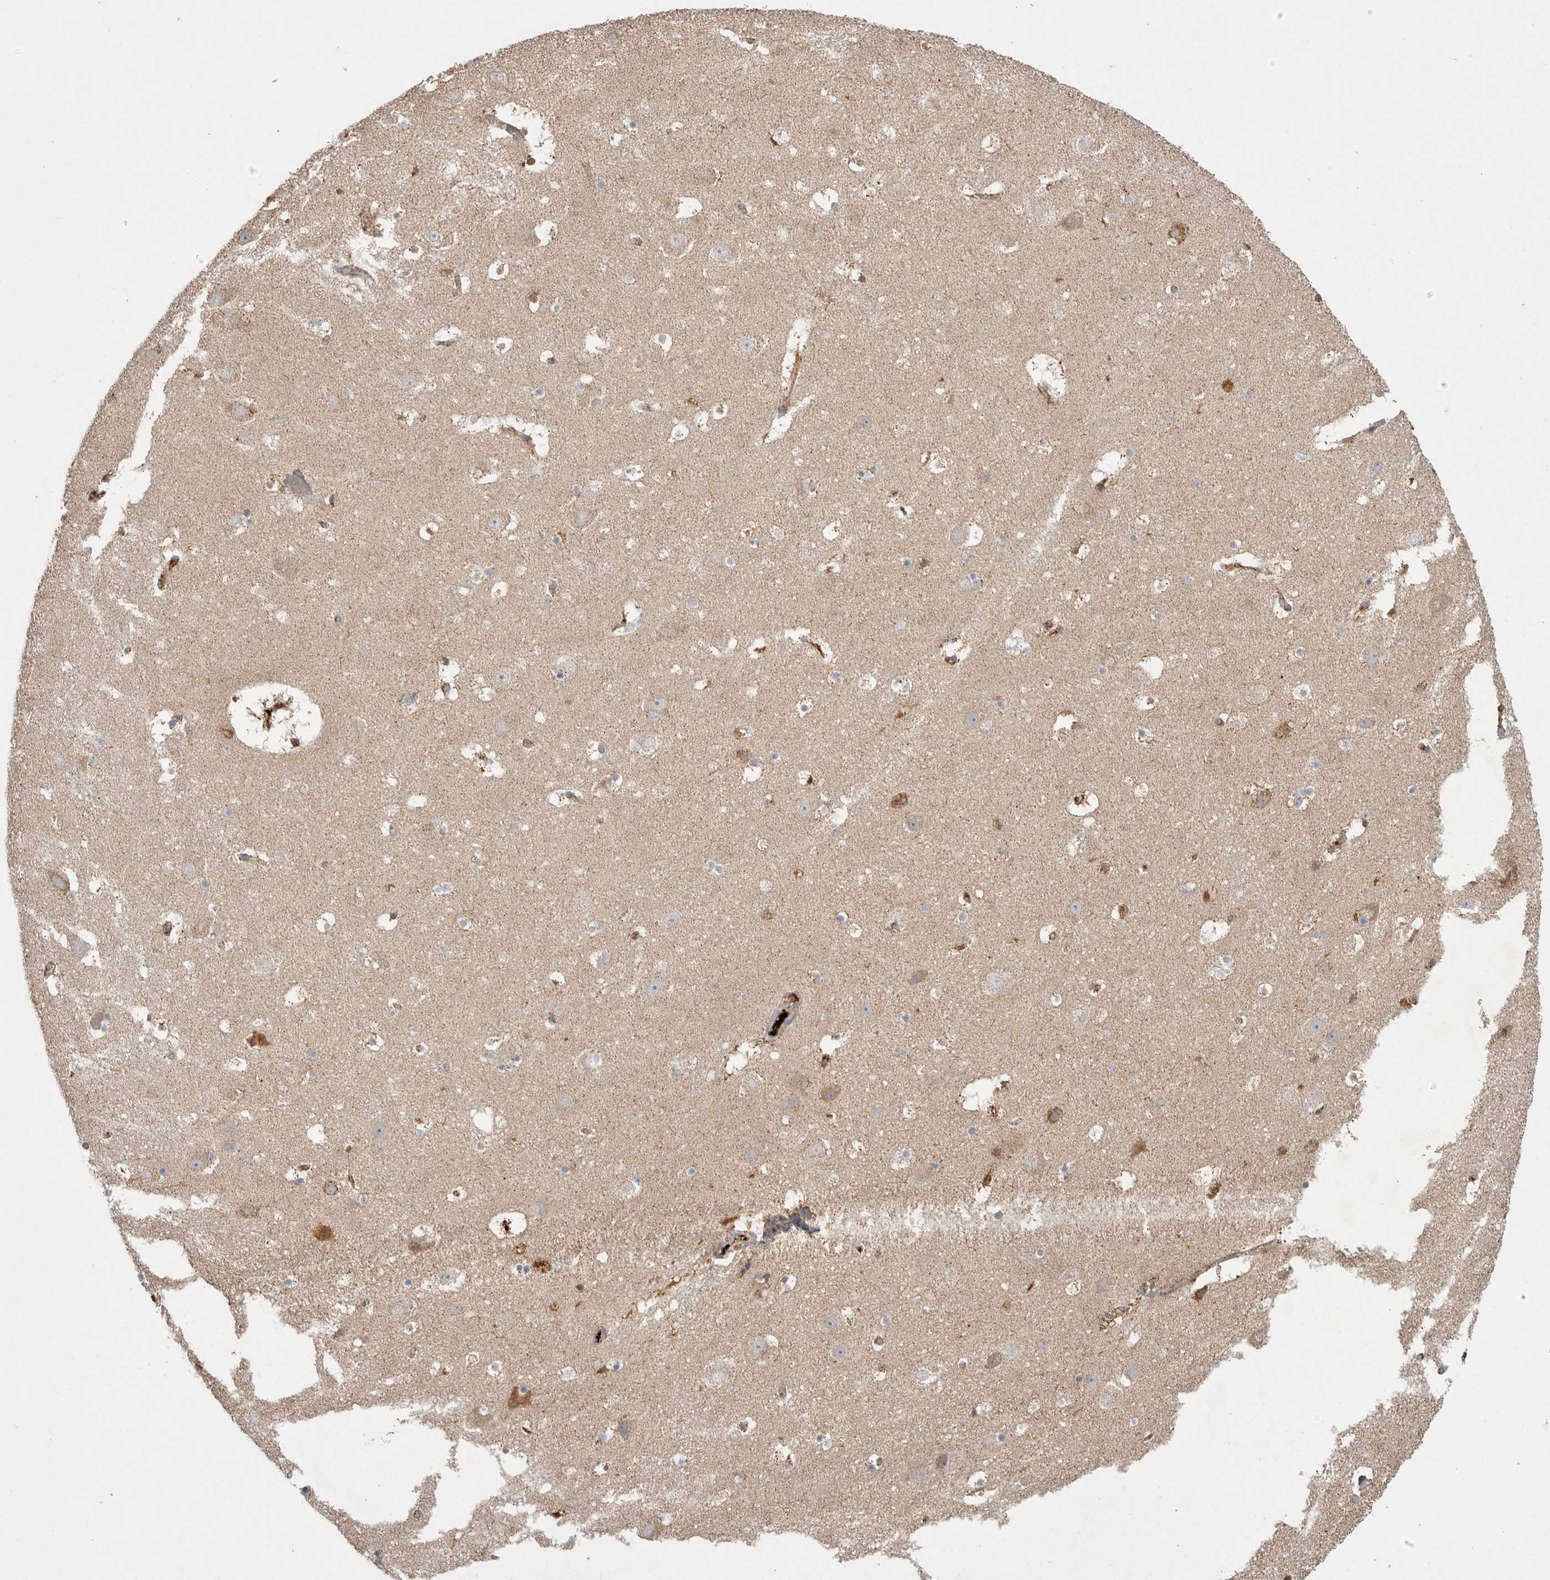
{"staining": {"intensity": "weak", "quantity": "<25%", "location": "cytoplasmic/membranous"}, "tissue": "hippocampus", "cell_type": "Glial cells", "image_type": "normal", "snomed": [{"axis": "morphology", "description": "Normal tissue, NOS"}, {"axis": "topography", "description": "Hippocampus"}], "caption": "A high-resolution histopathology image shows IHC staining of benign hippocampus, which demonstrates no significant positivity in glial cells.", "gene": "DARS2", "patient": {"sex": "male", "age": 45}}